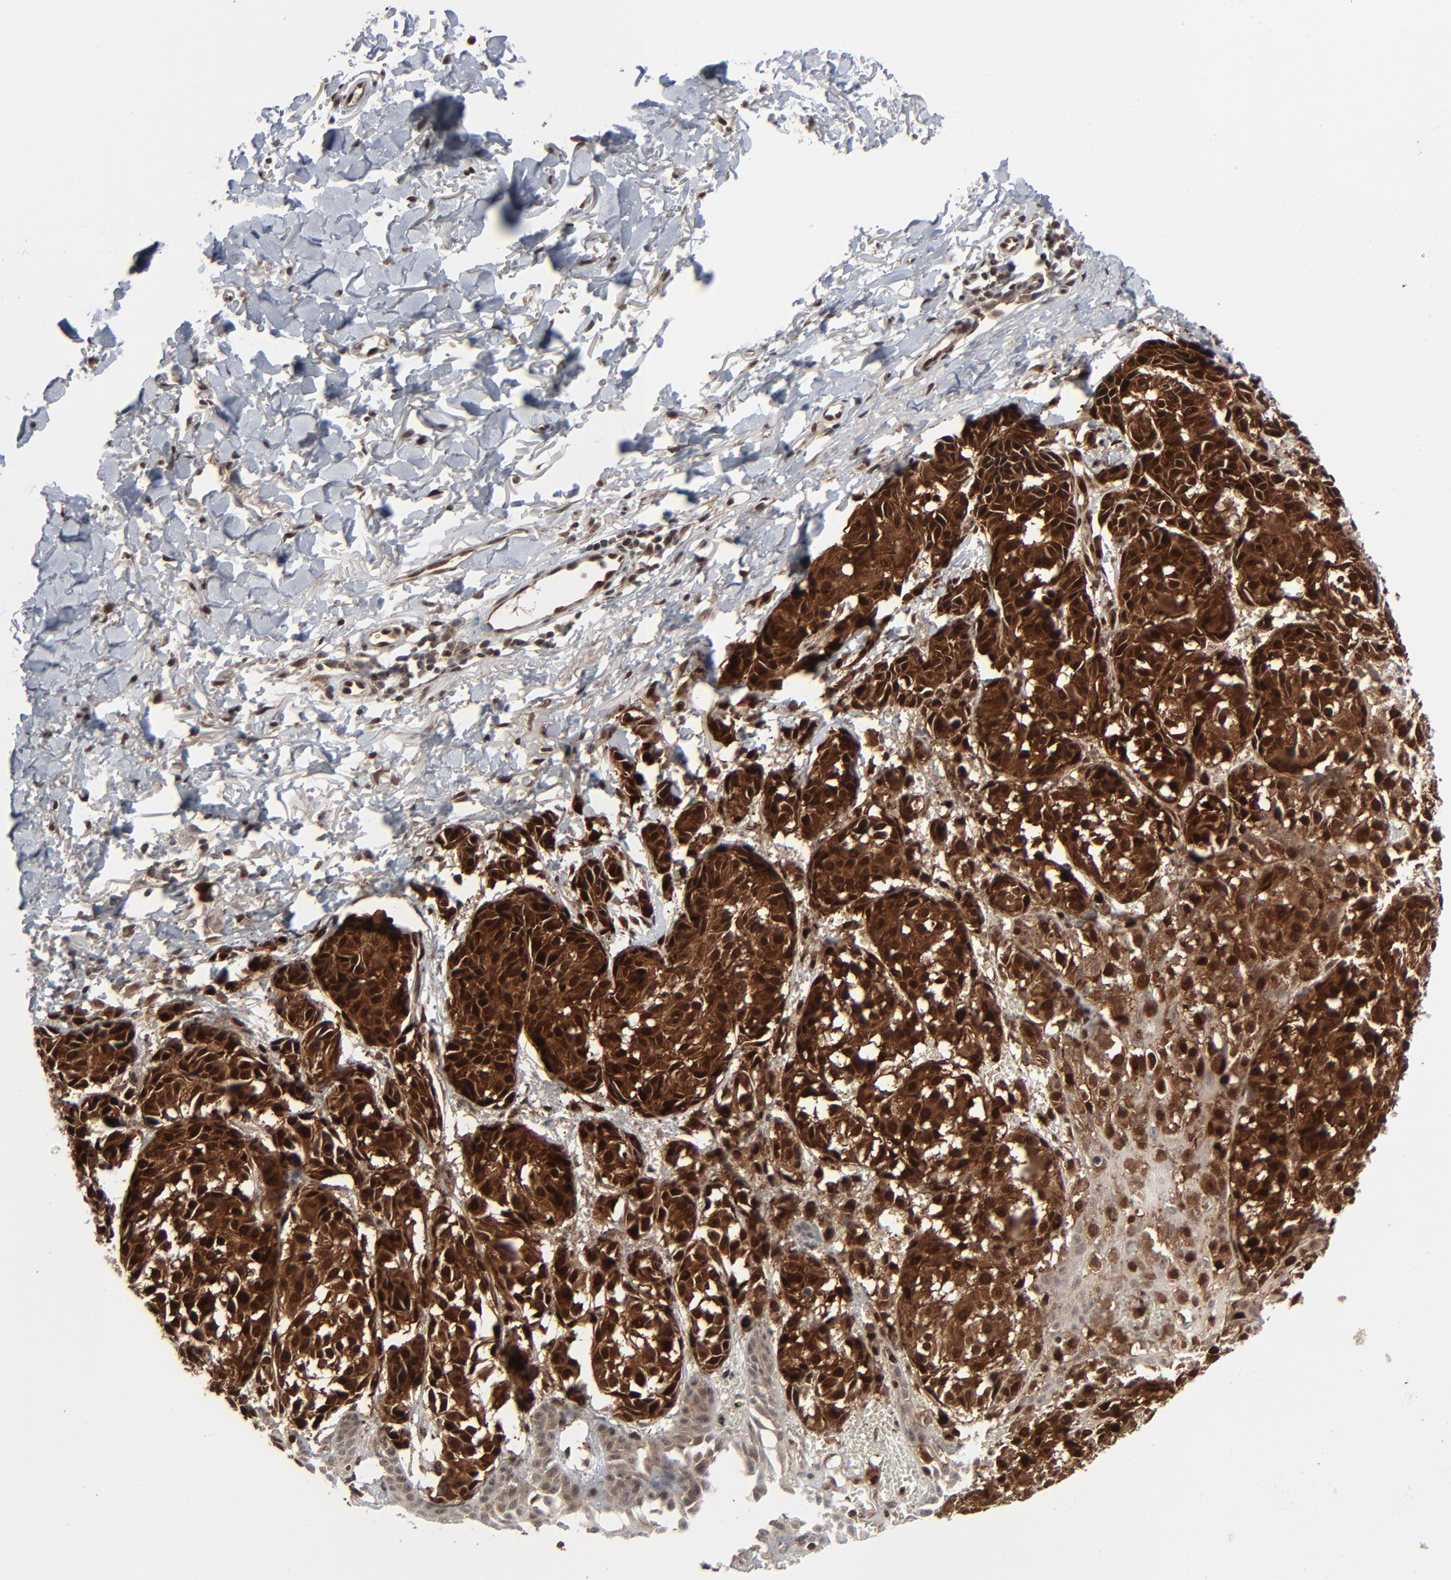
{"staining": {"intensity": "strong", "quantity": ">75%", "location": "cytoplasmic/membranous,nuclear"}, "tissue": "melanoma", "cell_type": "Tumor cells", "image_type": "cancer", "snomed": [{"axis": "morphology", "description": "Malignant melanoma, NOS"}, {"axis": "topography", "description": "Skin"}], "caption": "DAB (3,3'-diaminobenzidine) immunohistochemical staining of melanoma exhibits strong cytoplasmic/membranous and nuclear protein staining in approximately >75% of tumor cells. The protein of interest is shown in brown color, while the nuclei are stained blue.", "gene": "AKT1", "patient": {"sex": "male", "age": 76}}